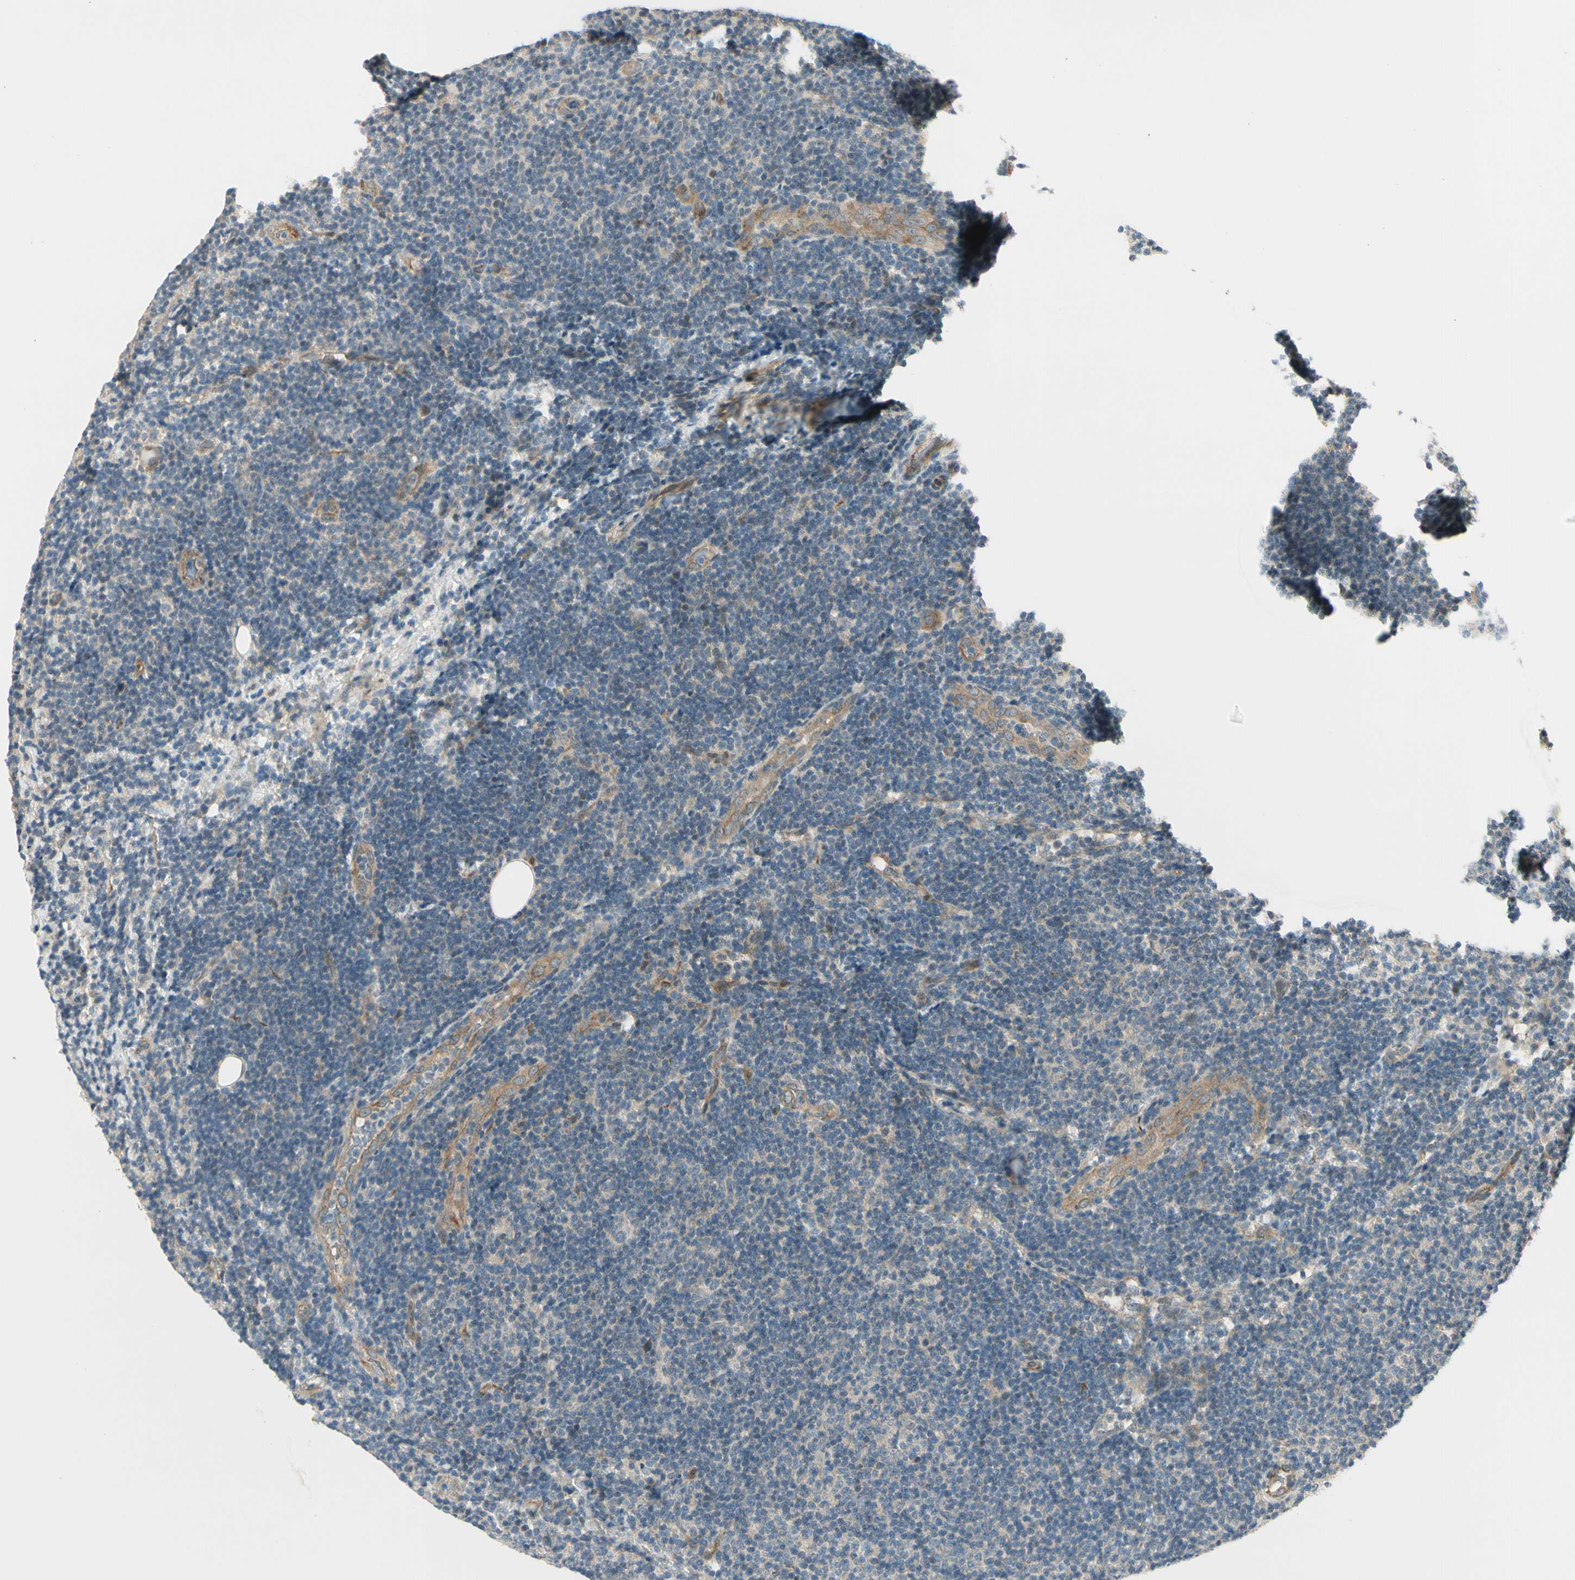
{"staining": {"intensity": "weak", "quantity": "<25%", "location": "cytoplasmic/membranous"}, "tissue": "lymphoma", "cell_type": "Tumor cells", "image_type": "cancer", "snomed": [{"axis": "morphology", "description": "Malignant lymphoma, non-Hodgkin's type, Low grade"}, {"axis": "topography", "description": "Lymph node"}], "caption": "DAB (3,3'-diaminobenzidine) immunohistochemical staining of lymphoma exhibits no significant staining in tumor cells.", "gene": "SVBP", "patient": {"sex": "male", "age": 83}}